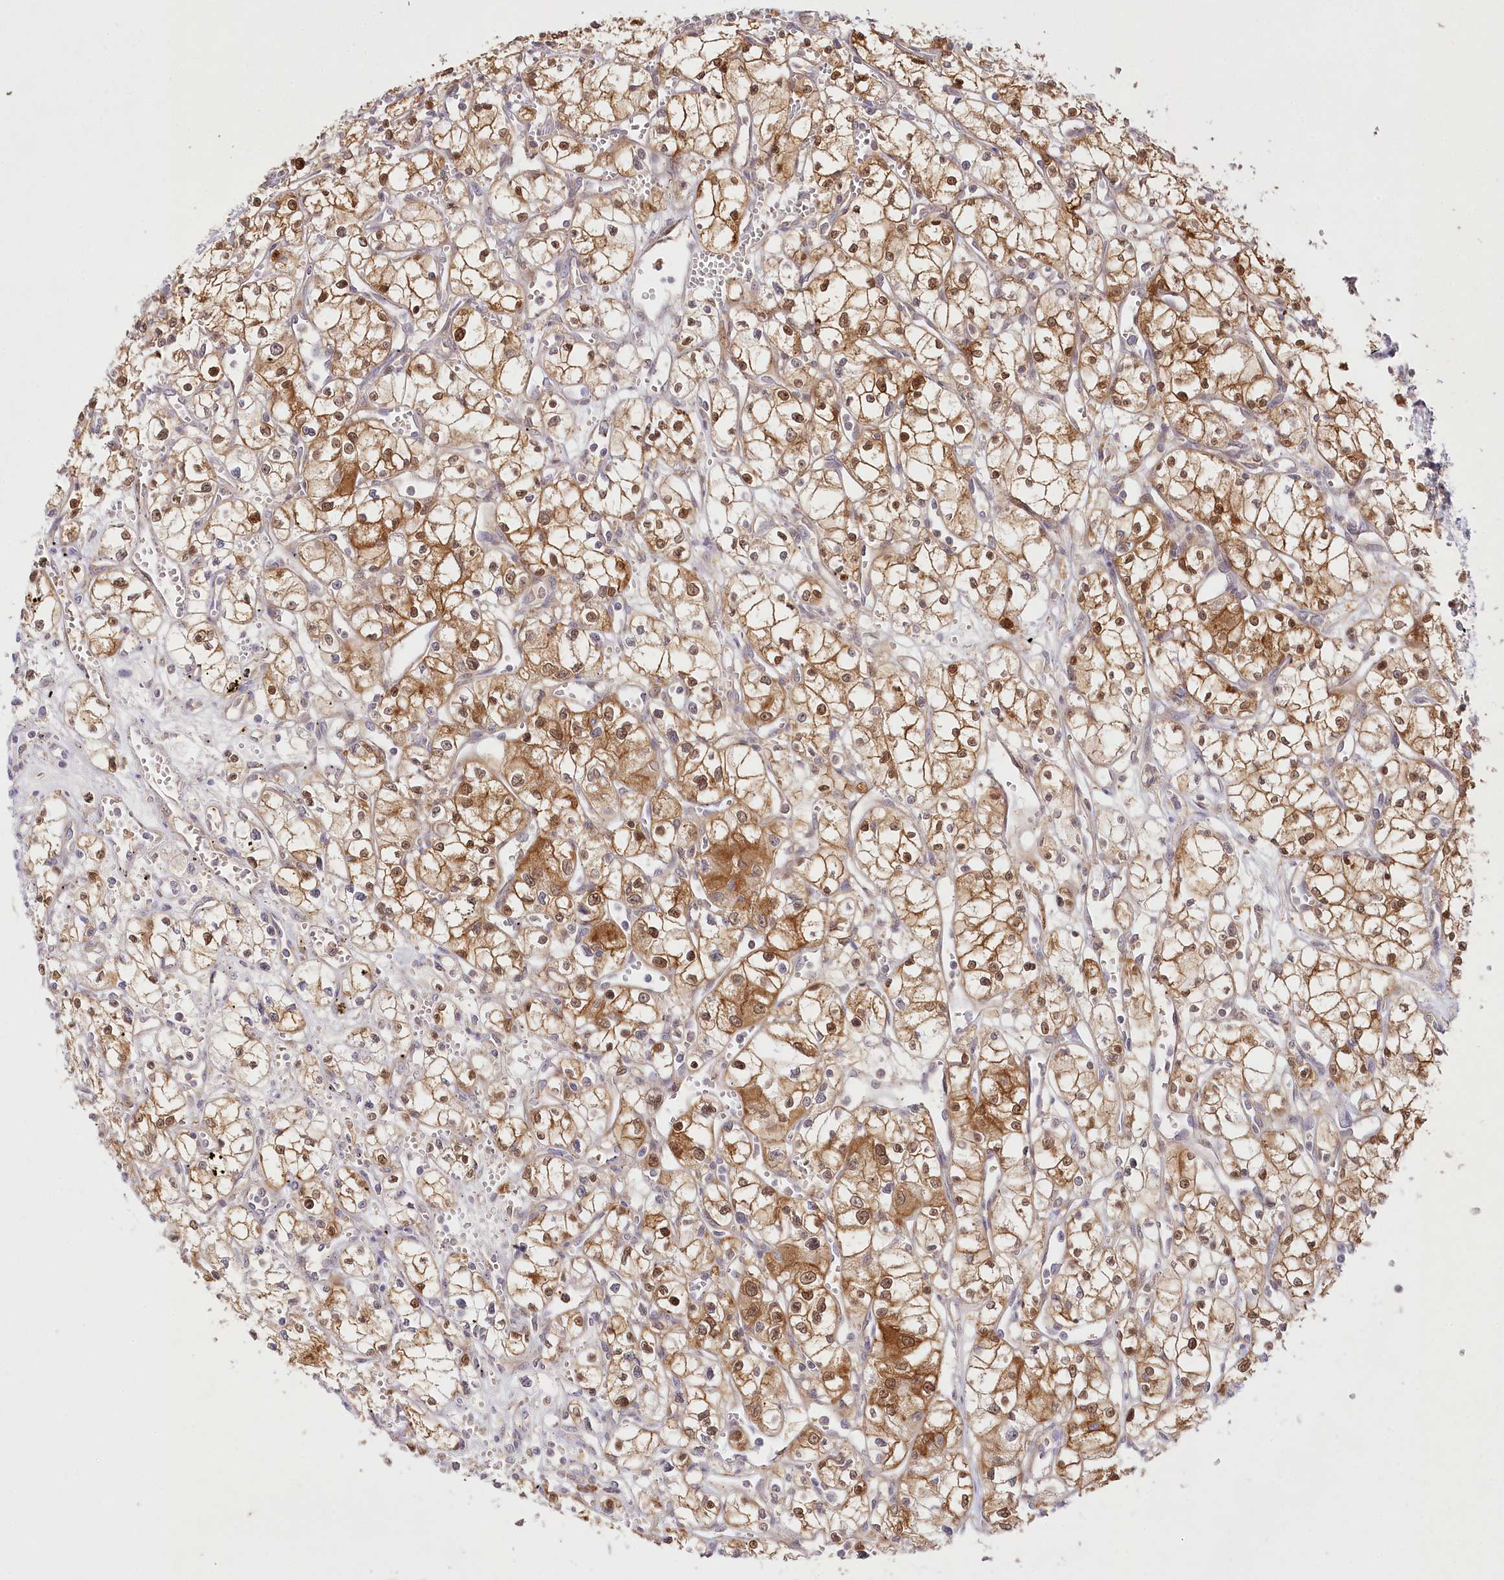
{"staining": {"intensity": "moderate", "quantity": ">75%", "location": "cytoplasmic/membranous"}, "tissue": "renal cancer", "cell_type": "Tumor cells", "image_type": "cancer", "snomed": [{"axis": "morphology", "description": "Adenocarcinoma, NOS"}, {"axis": "topography", "description": "Kidney"}], "caption": "Immunohistochemical staining of human renal cancer (adenocarcinoma) displays medium levels of moderate cytoplasmic/membranous protein positivity in approximately >75% of tumor cells.", "gene": "INPP4B", "patient": {"sex": "male", "age": 59}}